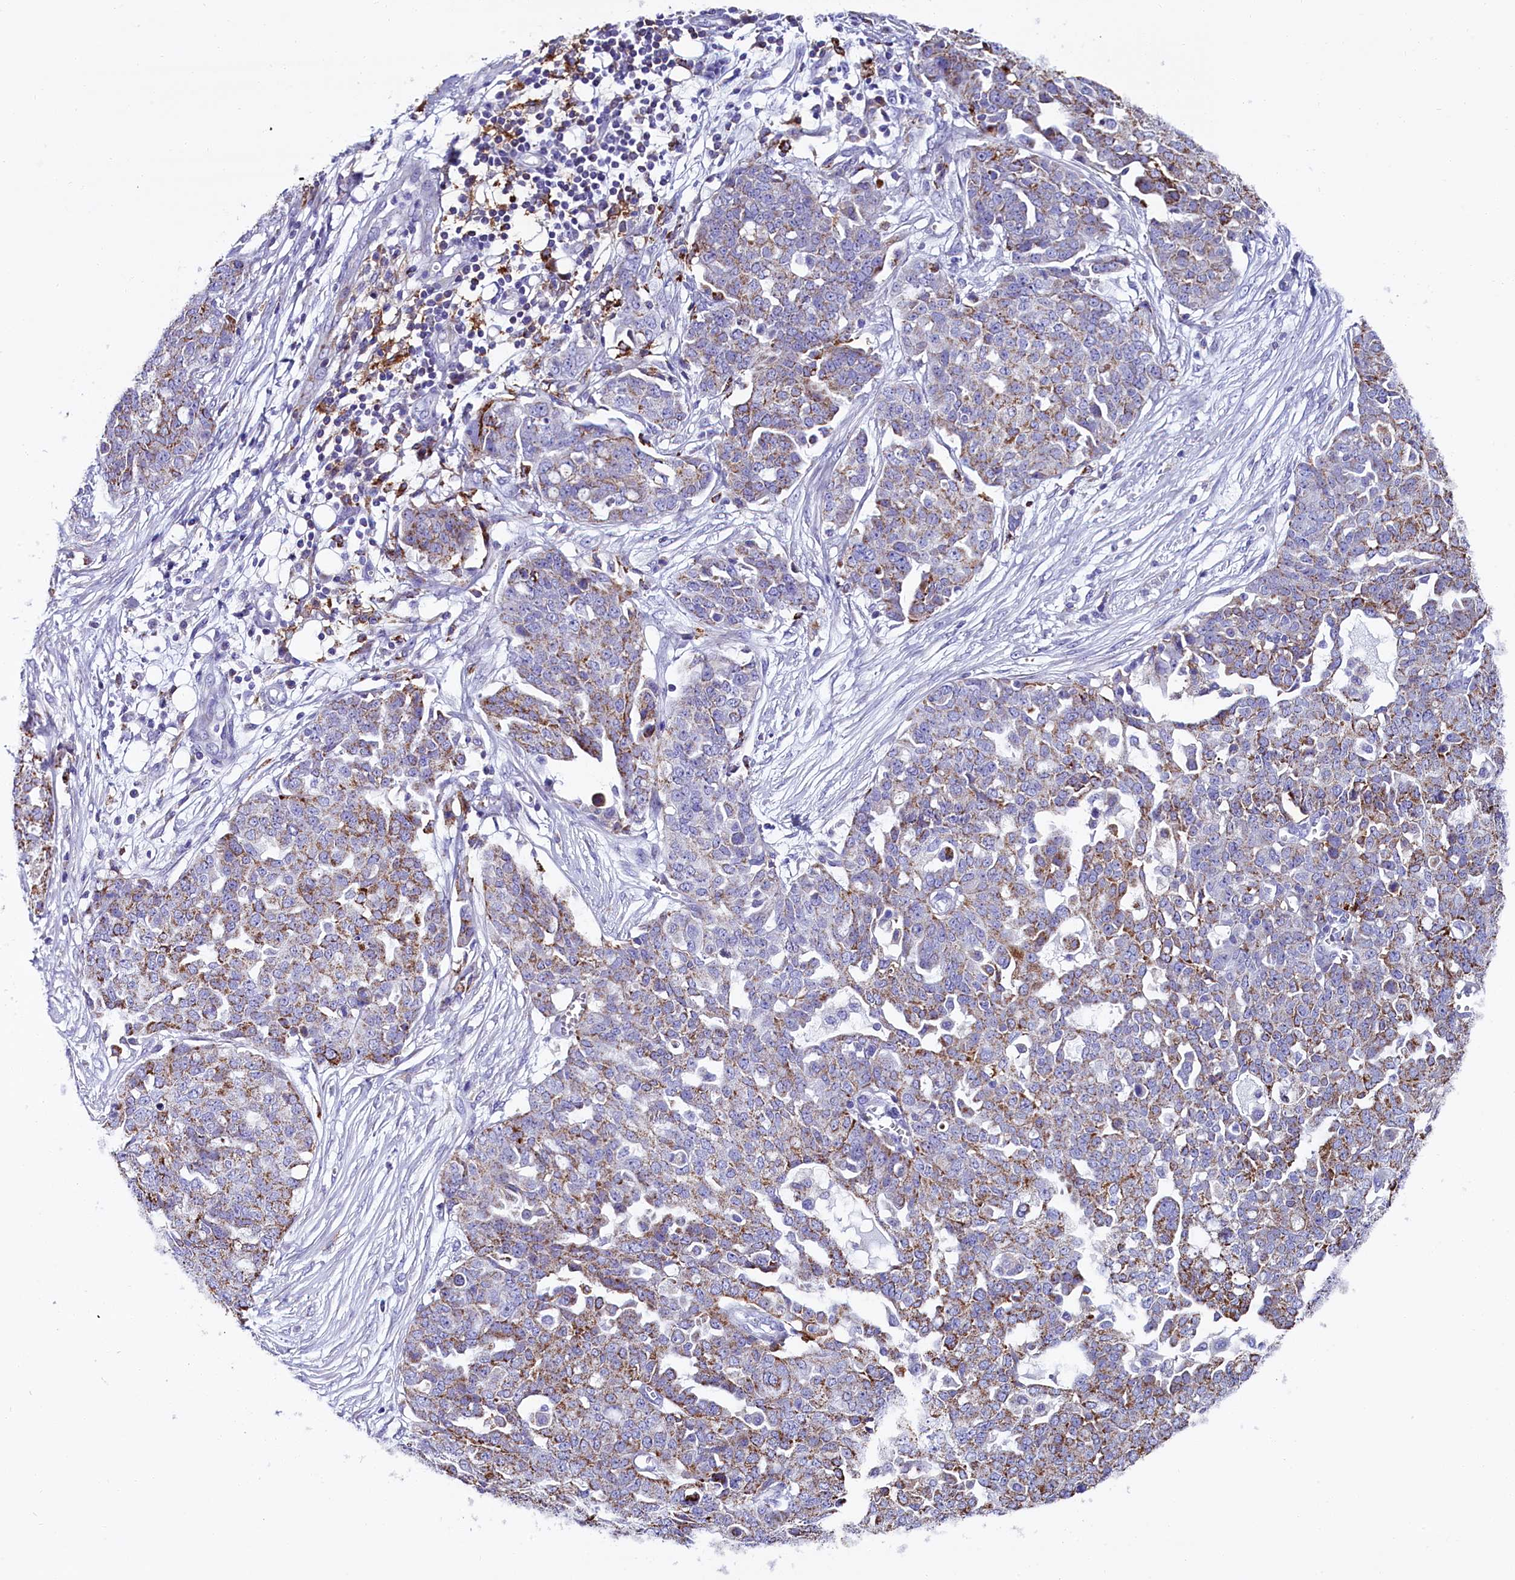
{"staining": {"intensity": "weak", "quantity": "25%-75%", "location": "cytoplasmic/membranous"}, "tissue": "ovarian cancer", "cell_type": "Tumor cells", "image_type": "cancer", "snomed": [{"axis": "morphology", "description": "Cystadenocarcinoma, serous, NOS"}, {"axis": "topography", "description": "Soft tissue"}, {"axis": "topography", "description": "Ovary"}], "caption": "The immunohistochemical stain highlights weak cytoplasmic/membranous expression in tumor cells of serous cystadenocarcinoma (ovarian) tissue.", "gene": "IL20RA", "patient": {"sex": "female", "age": 57}}